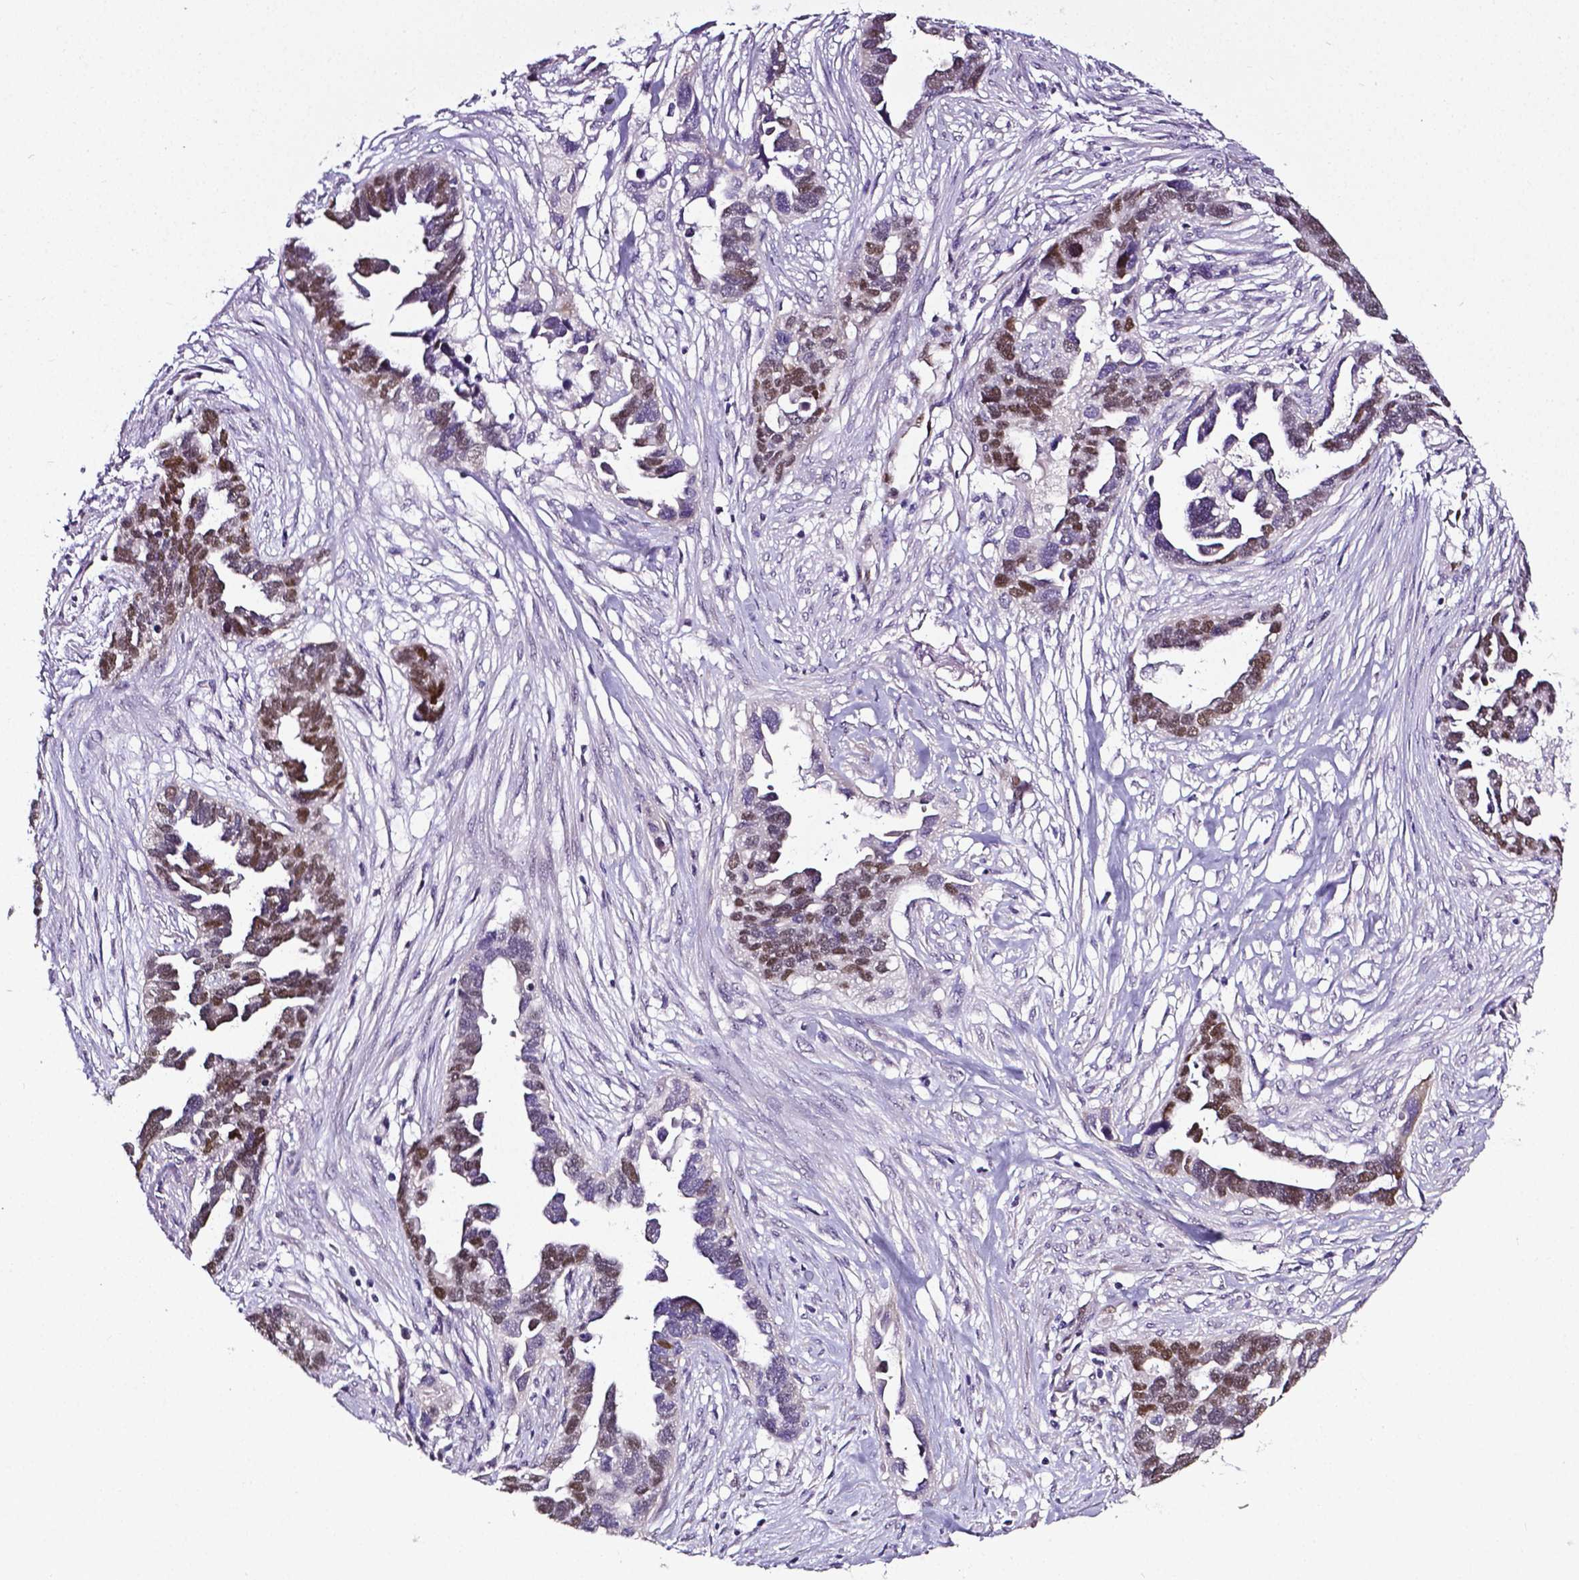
{"staining": {"intensity": "moderate", "quantity": ">75%", "location": "nuclear"}, "tissue": "ovarian cancer", "cell_type": "Tumor cells", "image_type": "cancer", "snomed": [{"axis": "morphology", "description": "Cystadenocarcinoma, serous, NOS"}, {"axis": "topography", "description": "Ovary"}], "caption": "A photomicrograph of human ovarian cancer (serous cystadenocarcinoma) stained for a protein exhibits moderate nuclear brown staining in tumor cells.", "gene": "PTGER3", "patient": {"sex": "female", "age": 54}}